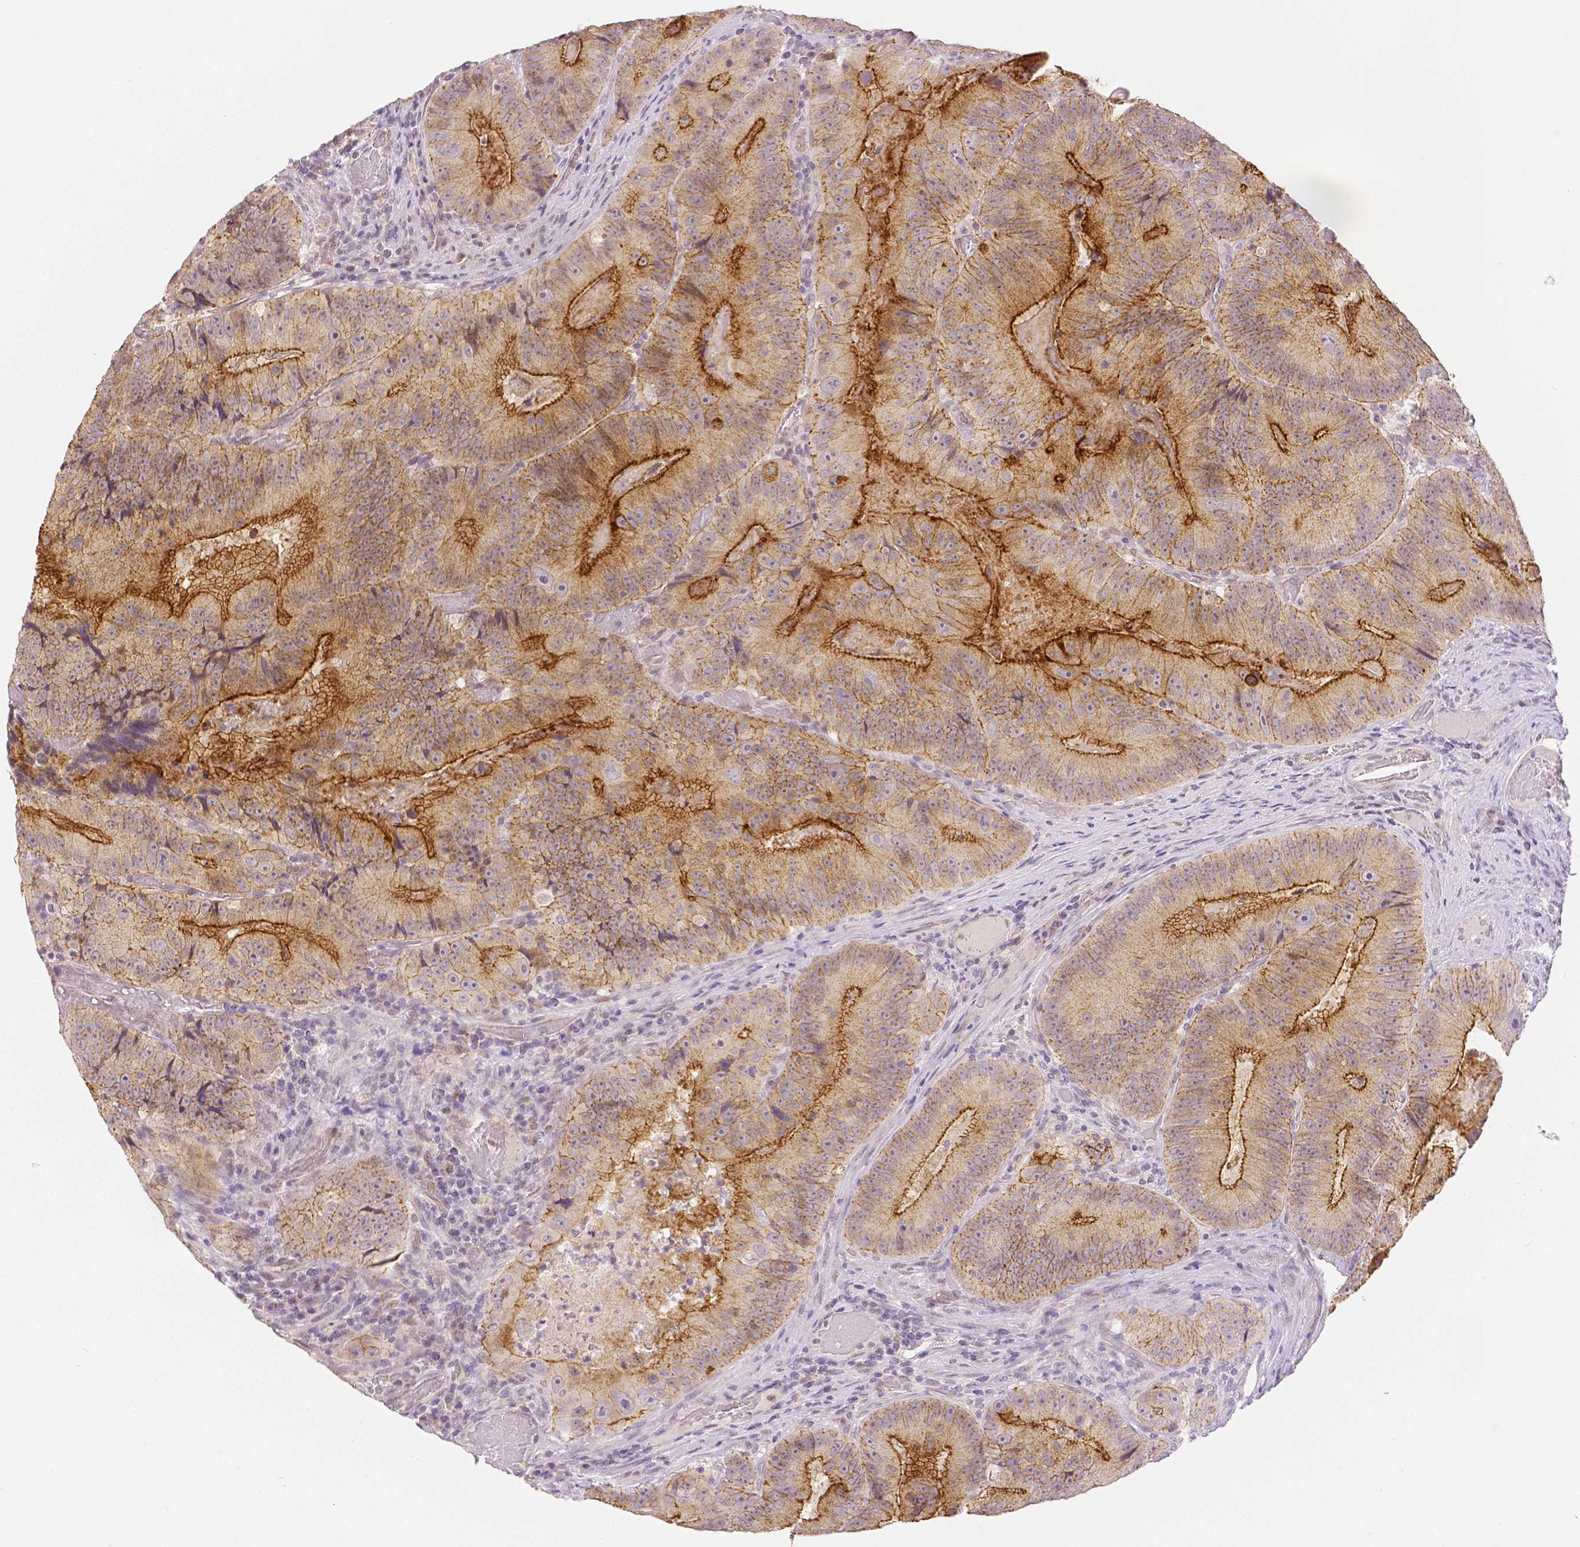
{"staining": {"intensity": "moderate", "quantity": ">75%", "location": "cytoplasmic/membranous"}, "tissue": "colorectal cancer", "cell_type": "Tumor cells", "image_type": "cancer", "snomed": [{"axis": "morphology", "description": "Adenocarcinoma, NOS"}, {"axis": "topography", "description": "Colon"}], "caption": "Protein expression analysis of colorectal cancer (adenocarcinoma) displays moderate cytoplasmic/membranous staining in about >75% of tumor cells.", "gene": "OCLN", "patient": {"sex": "female", "age": 86}}